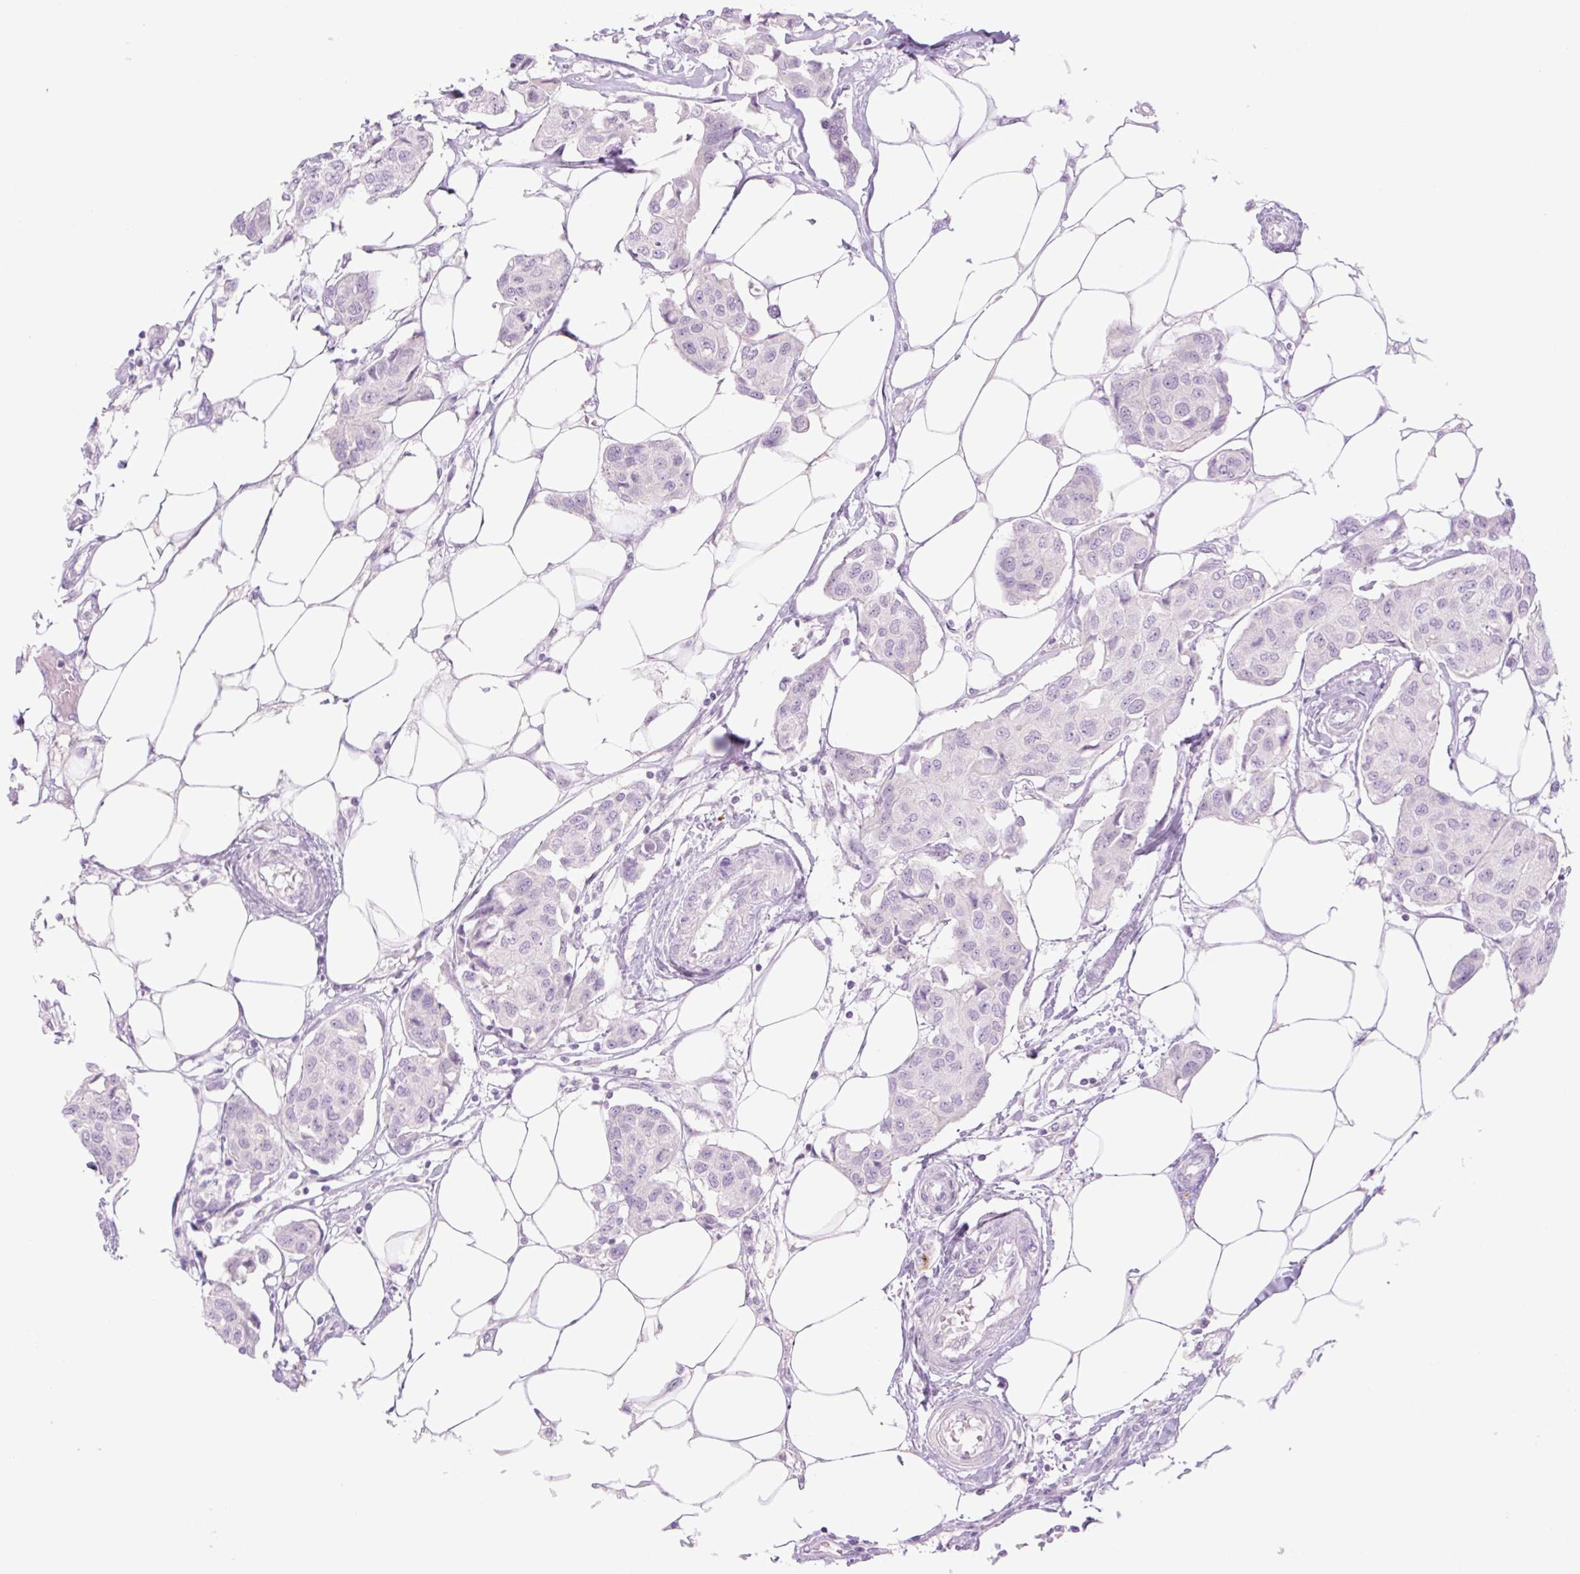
{"staining": {"intensity": "negative", "quantity": "none", "location": "none"}, "tissue": "breast cancer", "cell_type": "Tumor cells", "image_type": "cancer", "snomed": [{"axis": "morphology", "description": "Duct carcinoma"}, {"axis": "topography", "description": "Breast"}, {"axis": "topography", "description": "Lymph node"}], "caption": "An immunohistochemistry (IHC) image of breast cancer (infiltrating ductal carcinoma) is shown. There is no staining in tumor cells of breast cancer (infiltrating ductal carcinoma).", "gene": "SPRYD4", "patient": {"sex": "female", "age": 80}}